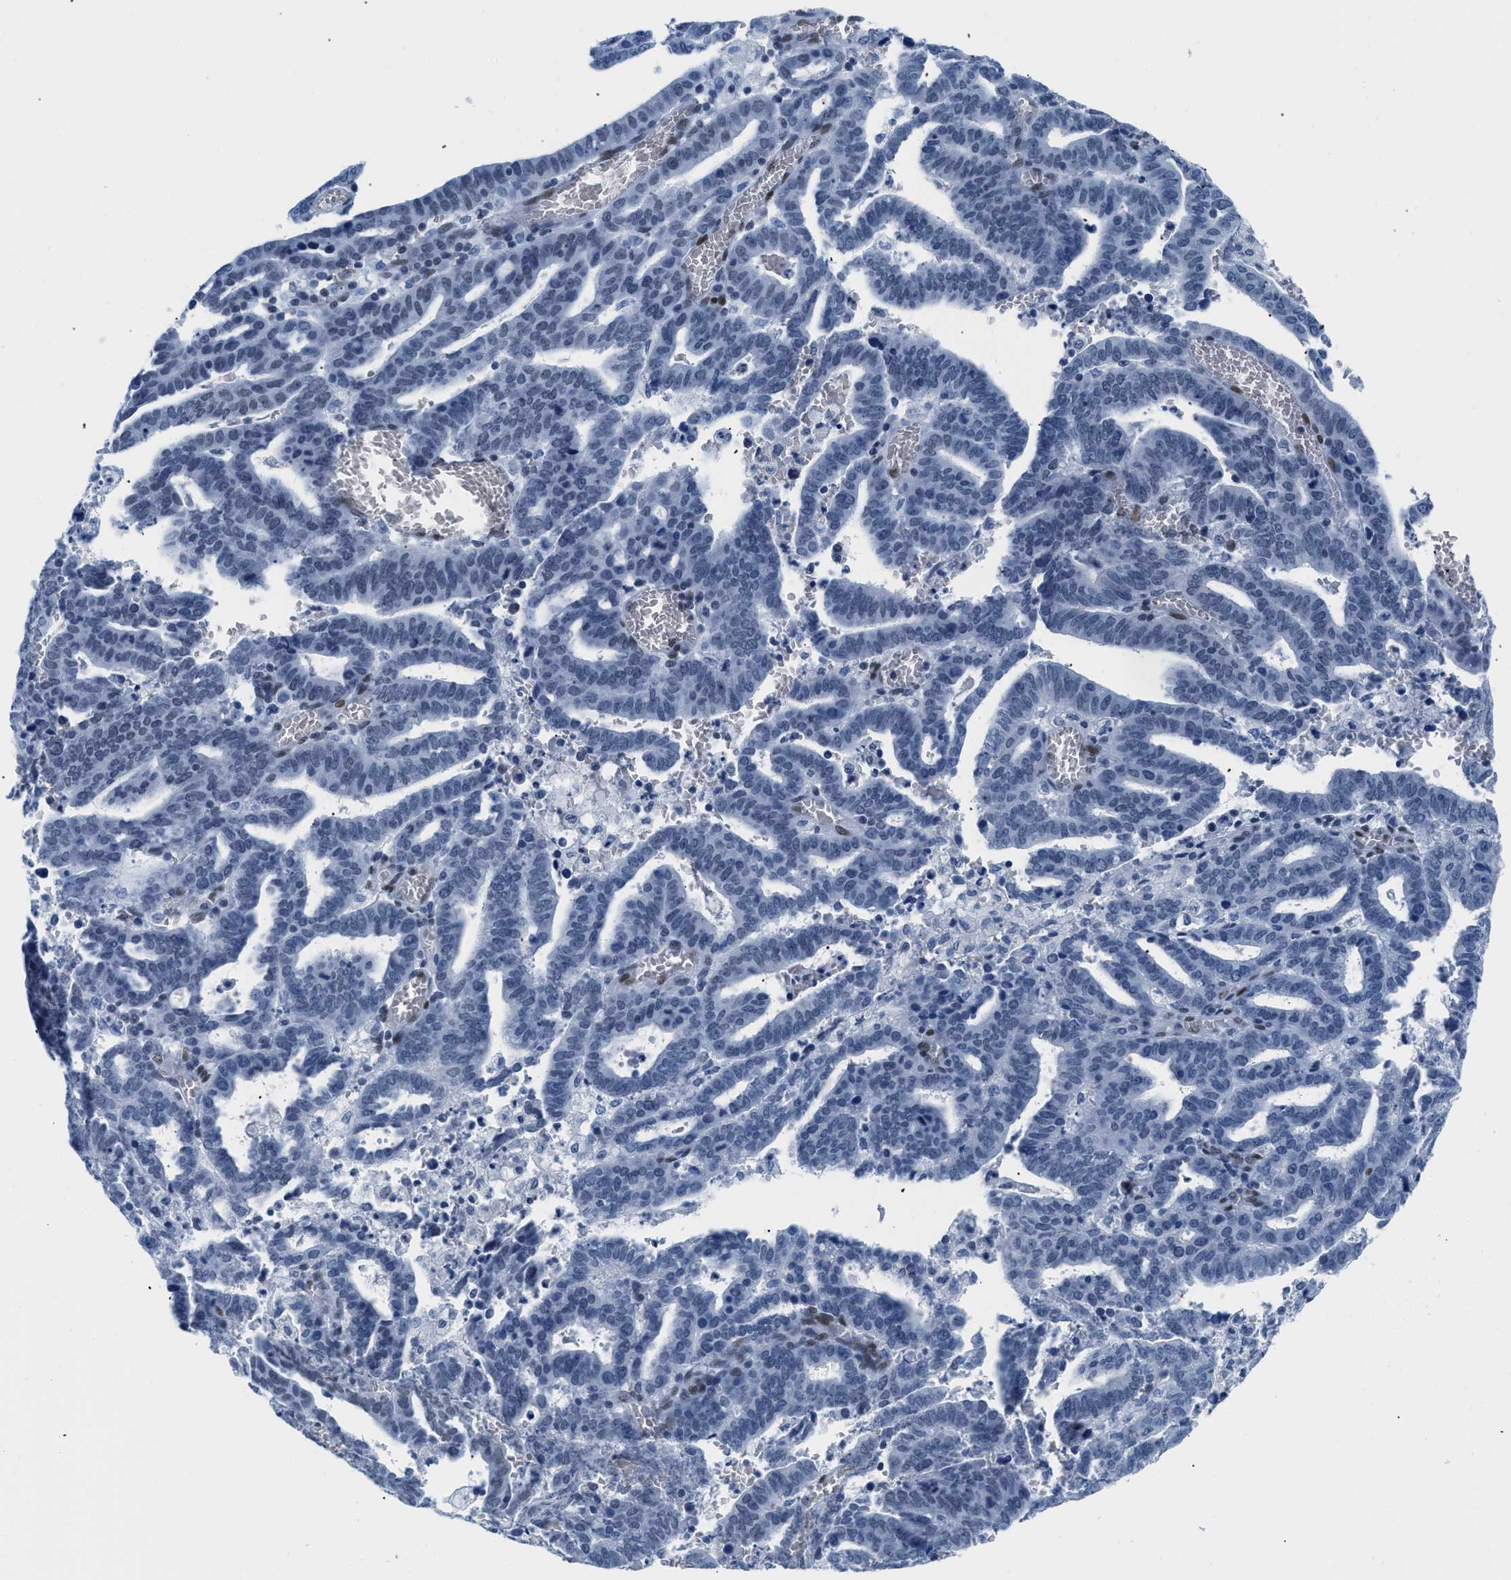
{"staining": {"intensity": "negative", "quantity": "none", "location": "none"}, "tissue": "endometrial cancer", "cell_type": "Tumor cells", "image_type": "cancer", "snomed": [{"axis": "morphology", "description": "Adenocarcinoma, NOS"}, {"axis": "topography", "description": "Uterus"}], "caption": "DAB immunohistochemical staining of human adenocarcinoma (endometrial) demonstrates no significant staining in tumor cells.", "gene": "CTBP1", "patient": {"sex": "female", "age": 83}}